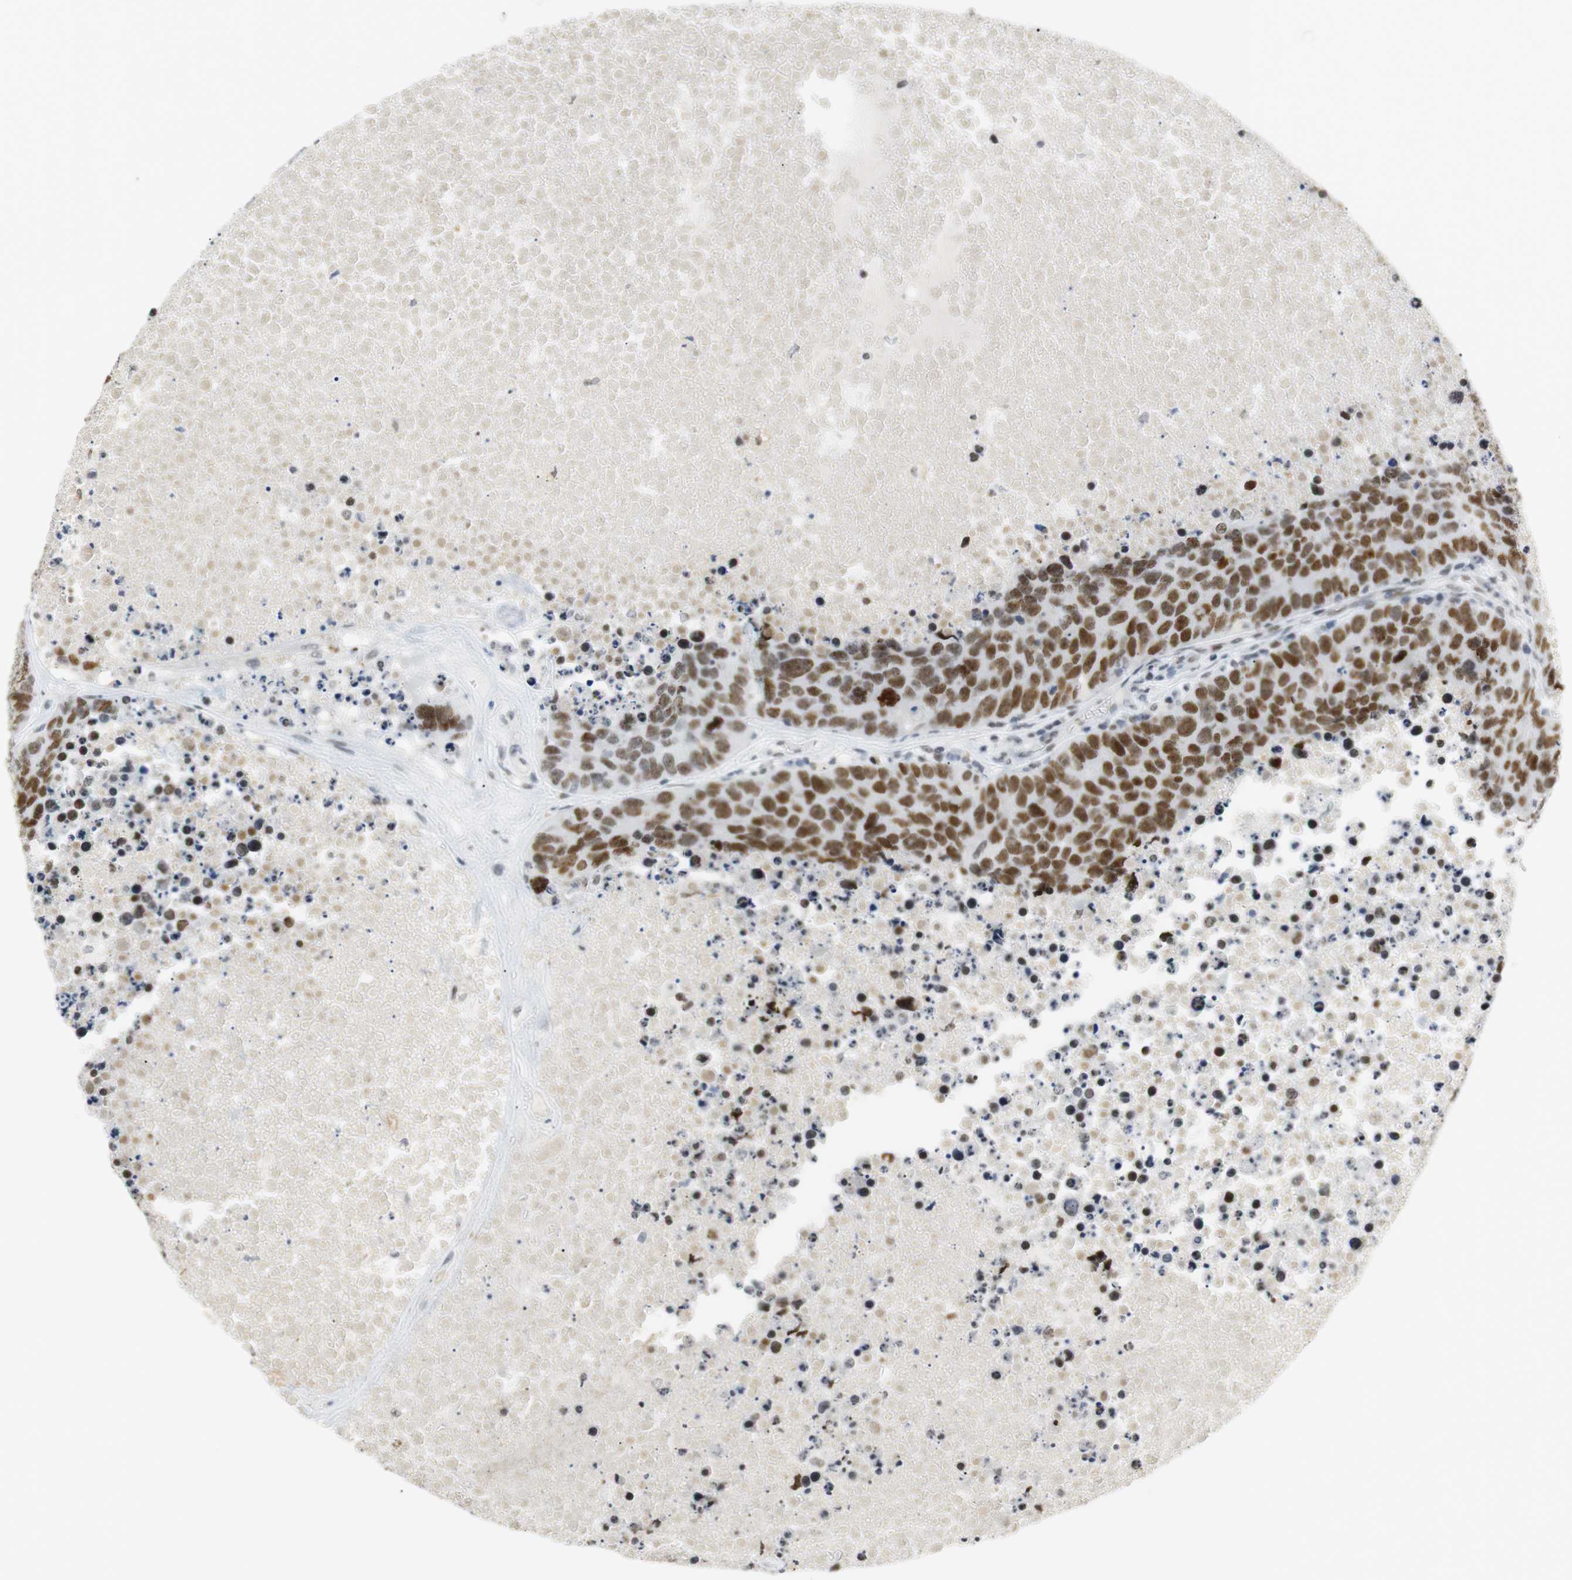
{"staining": {"intensity": "strong", "quantity": ">75%", "location": "nuclear"}, "tissue": "carcinoid", "cell_type": "Tumor cells", "image_type": "cancer", "snomed": [{"axis": "morphology", "description": "Carcinoid, malignant, NOS"}, {"axis": "topography", "description": "Lung"}], "caption": "A high-resolution histopathology image shows immunohistochemistry staining of carcinoid (malignant), which reveals strong nuclear staining in approximately >75% of tumor cells.", "gene": "BMI1", "patient": {"sex": "male", "age": 60}}